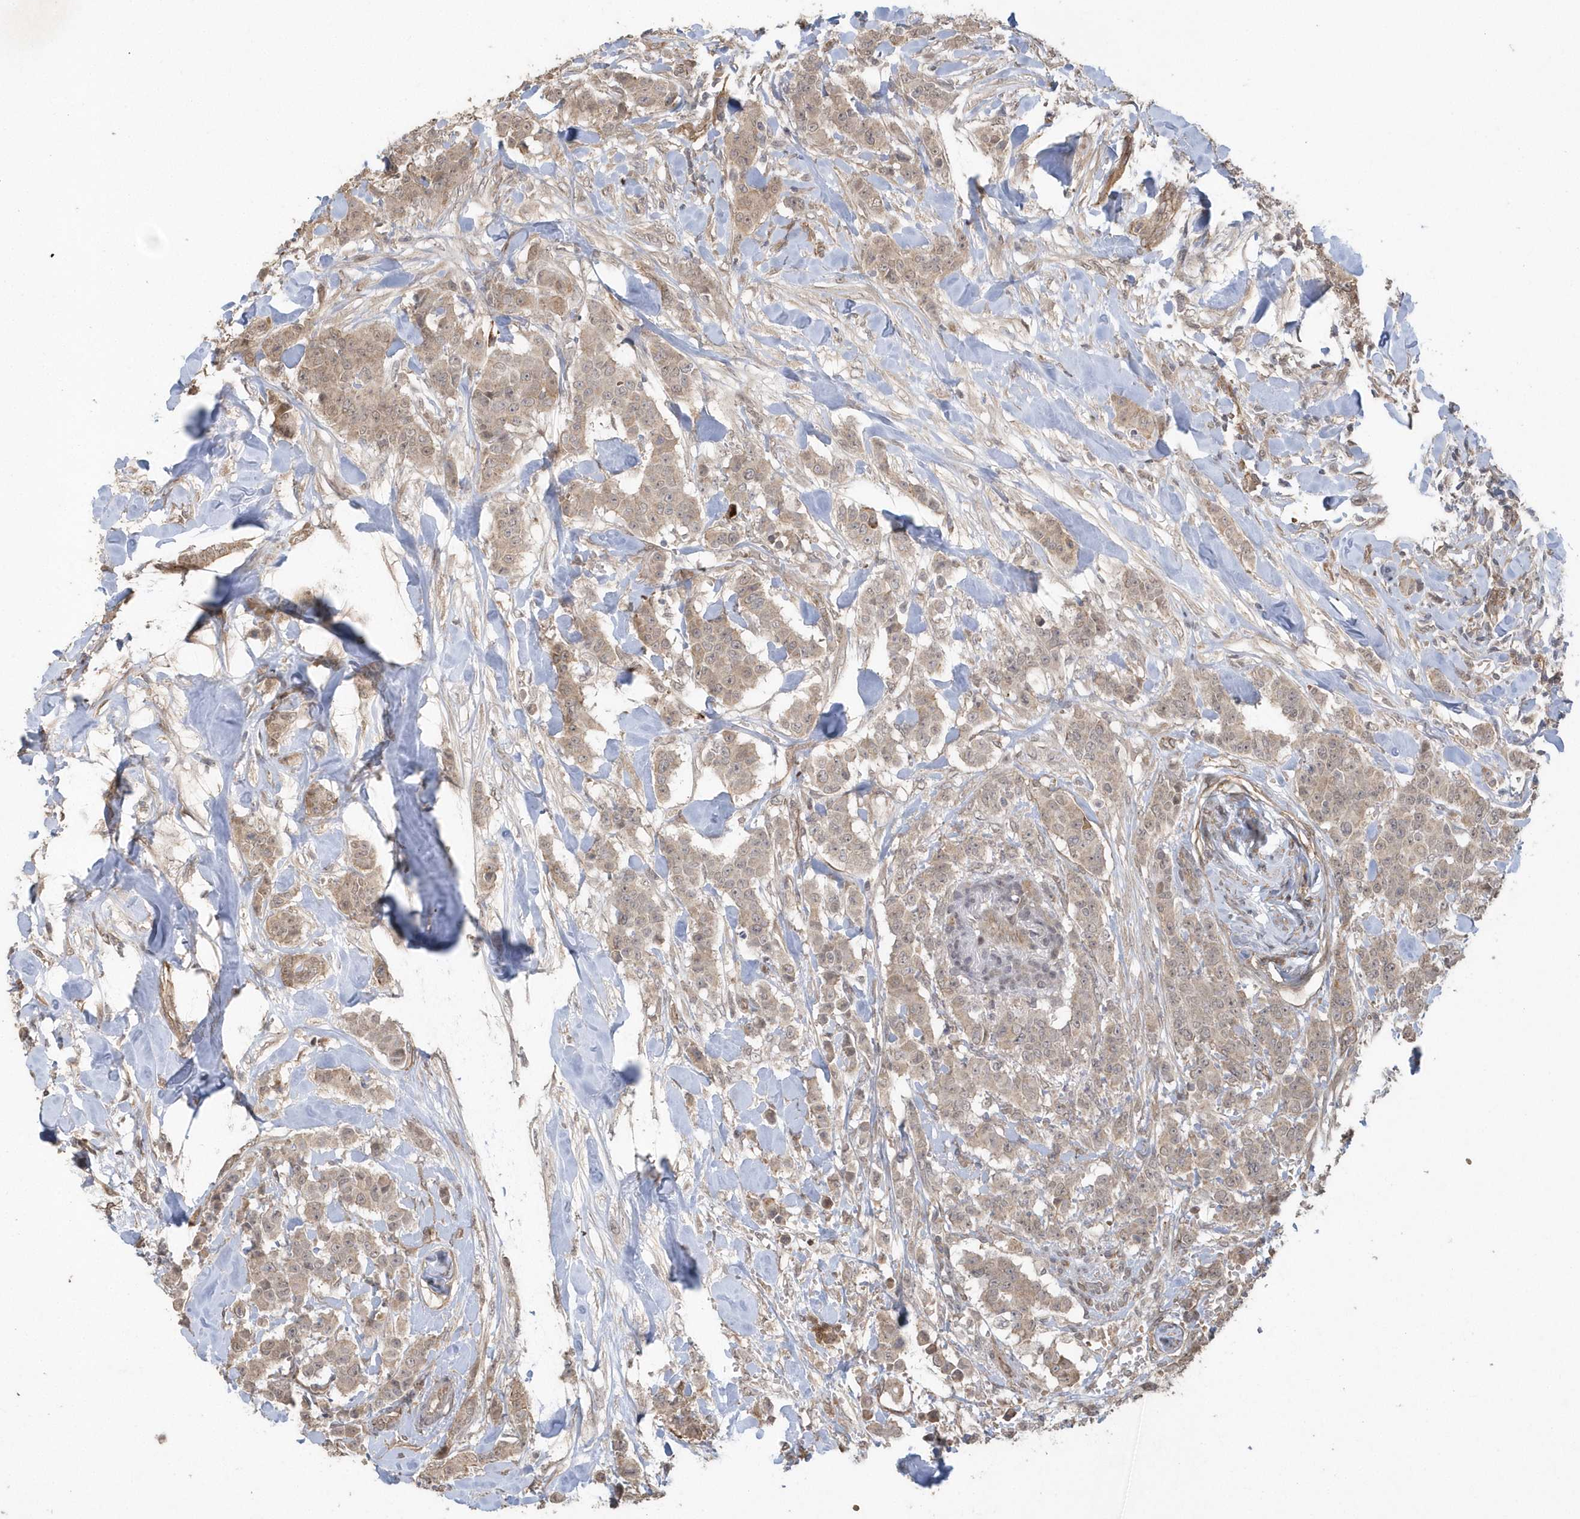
{"staining": {"intensity": "moderate", "quantity": ">75%", "location": "cytoplasmic/membranous"}, "tissue": "breast cancer", "cell_type": "Tumor cells", "image_type": "cancer", "snomed": [{"axis": "morphology", "description": "Duct carcinoma"}, {"axis": "topography", "description": "Breast"}], "caption": "This image reveals IHC staining of human infiltrating ductal carcinoma (breast), with medium moderate cytoplasmic/membranous expression in about >75% of tumor cells.", "gene": "HERPUD1", "patient": {"sex": "female", "age": 40}}